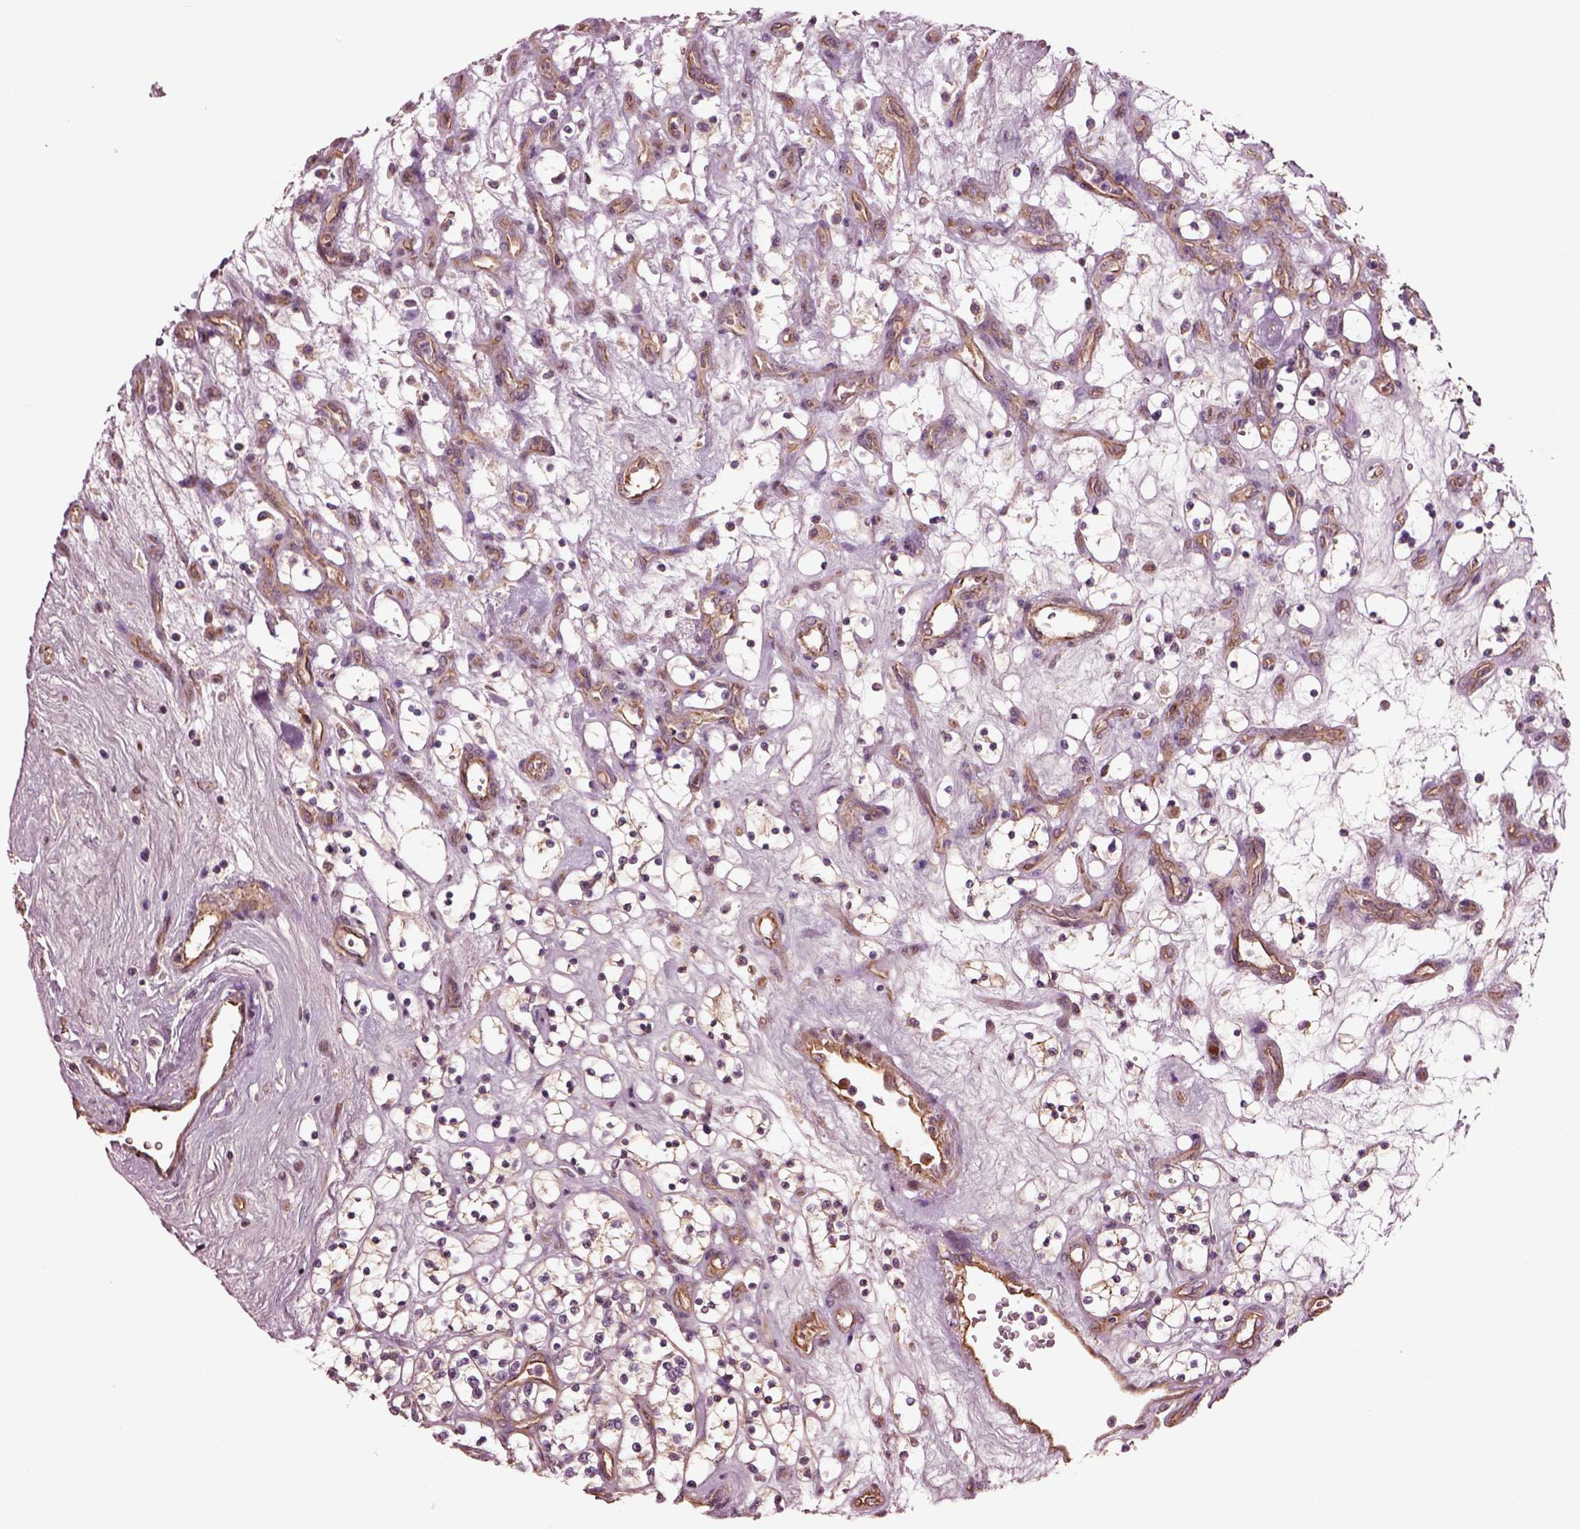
{"staining": {"intensity": "negative", "quantity": "none", "location": "none"}, "tissue": "renal cancer", "cell_type": "Tumor cells", "image_type": "cancer", "snomed": [{"axis": "morphology", "description": "Adenocarcinoma, NOS"}, {"axis": "topography", "description": "Kidney"}], "caption": "This is a histopathology image of IHC staining of renal cancer, which shows no staining in tumor cells.", "gene": "HTR1B", "patient": {"sex": "female", "age": 69}}